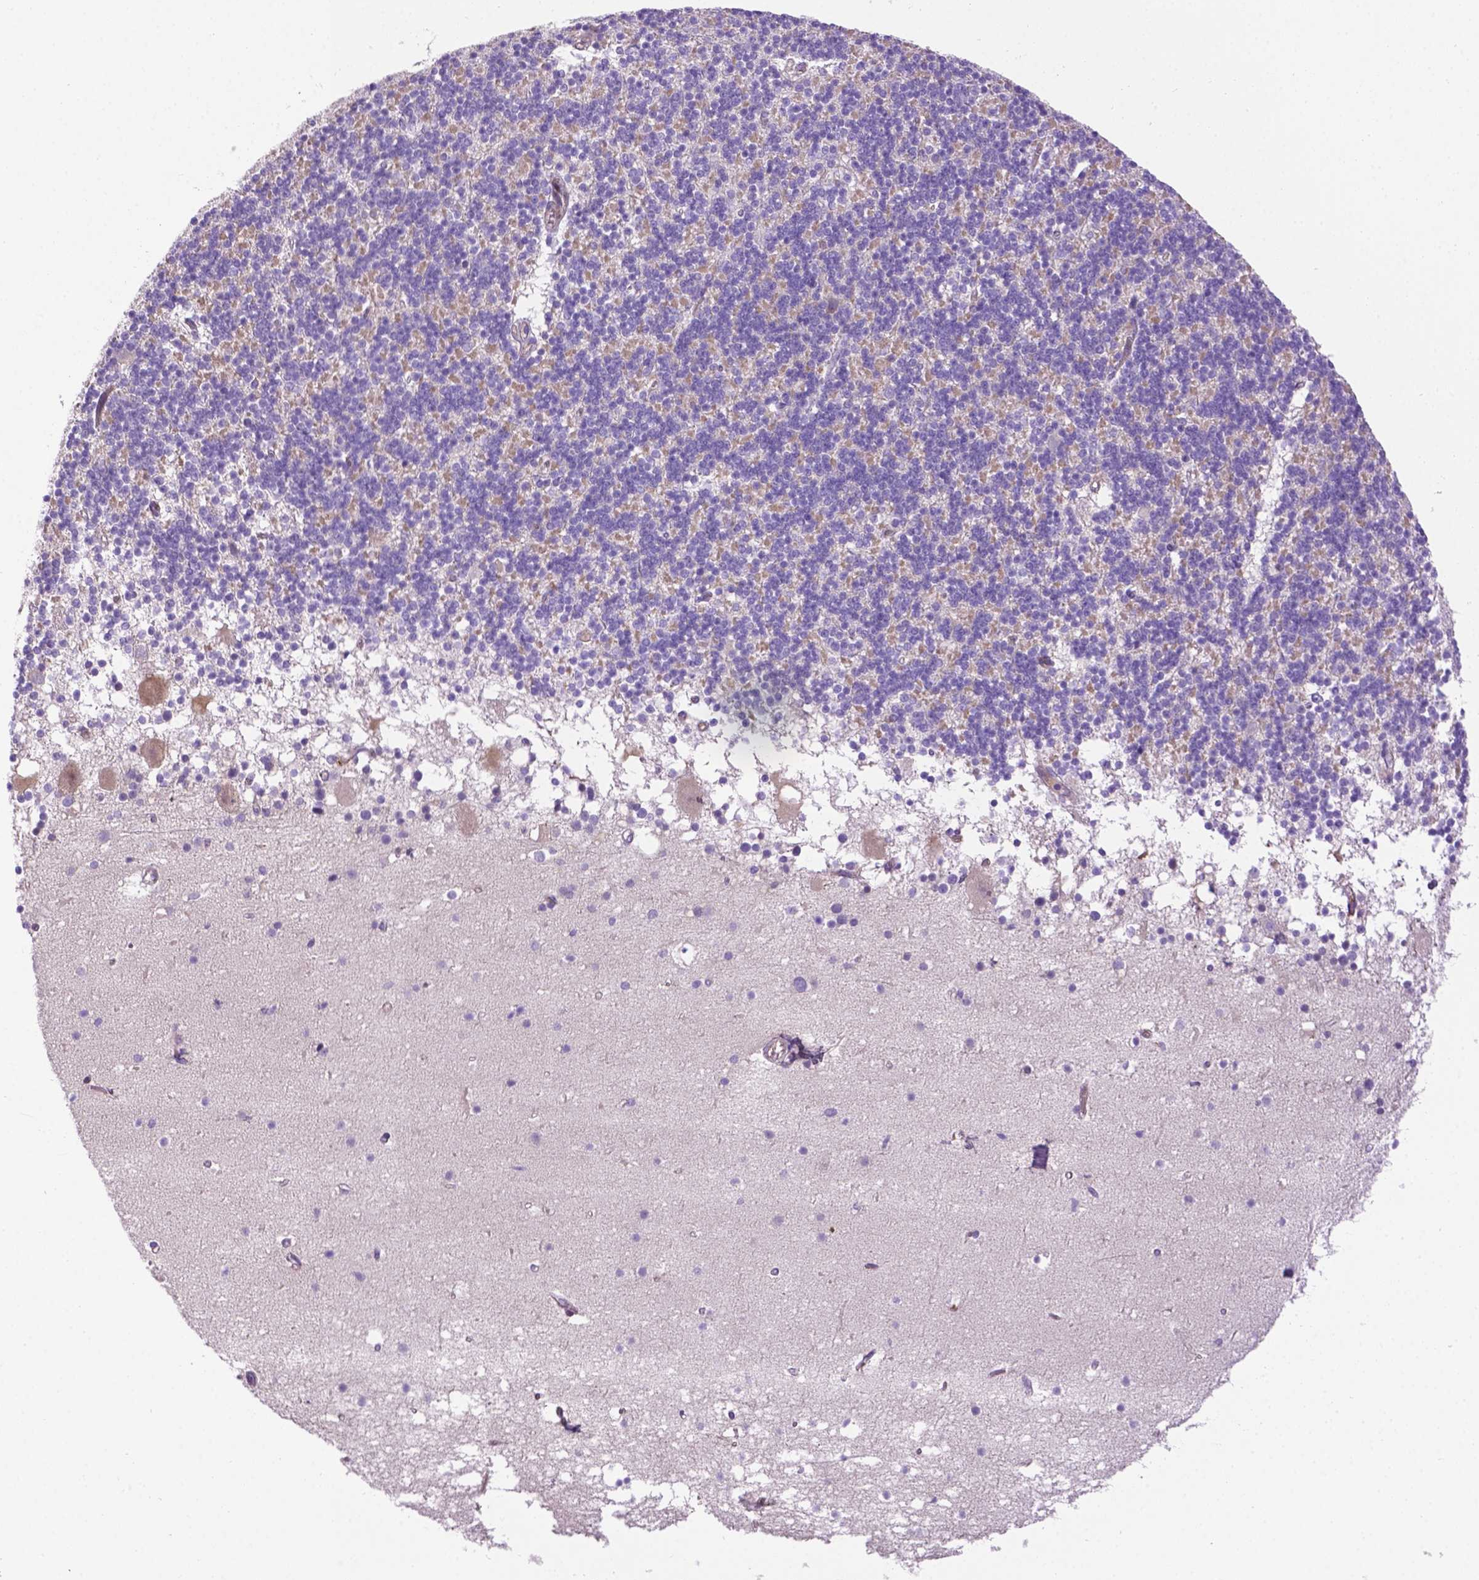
{"staining": {"intensity": "negative", "quantity": "none", "location": "none"}, "tissue": "cerebellum", "cell_type": "Cells in granular layer", "image_type": "normal", "snomed": [{"axis": "morphology", "description": "Normal tissue, NOS"}, {"axis": "topography", "description": "Cerebellum"}], "caption": "The immunohistochemistry image has no significant expression in cells in granular layer of cerebellum. The staining is performed using DAB brown chromogen with nuclei counter-stained in using hematoxylin.", "gene": "CCER2", "patient": {"sex": "male", "age": 70}}